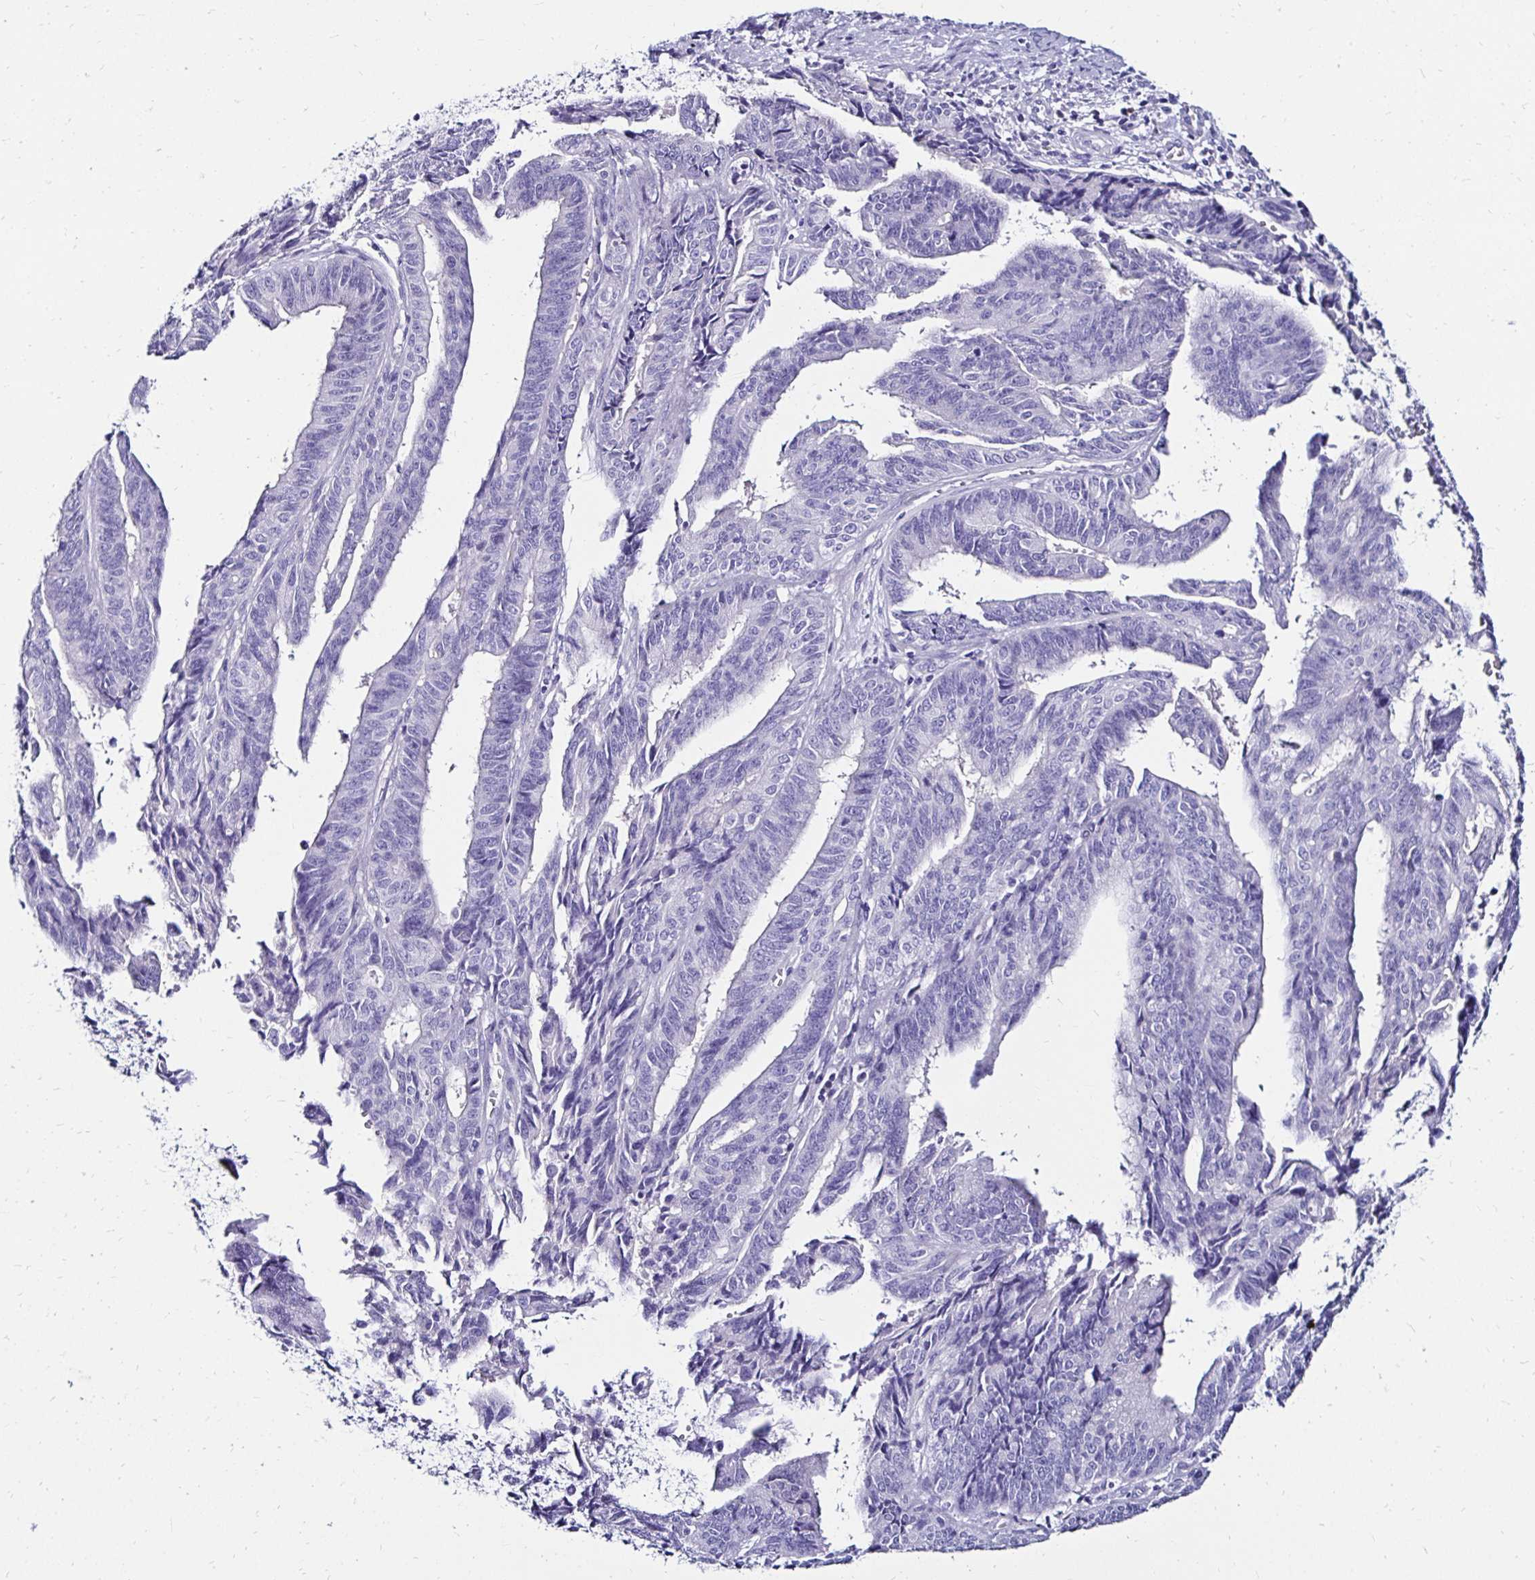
{"staining": {"intensity": "negative", "quantity": "none", "location": "none"}, "tissue": "endometrial cancer", "cell_type": "Tumor cells", "image_type": "cancer", "snomed": [{"axis": "morphology", "description": "Adenocarcinoma, NOS"}, {"axis": "topography", "description": "Endometrium"}], "caption": "Protein analysis of adenocarcinoma (endometrial) demonstrates no significant positivity in tumor cells. (Immunohistochemistry (ihc), brightfield microscopy, high magnification).", "gene": "KCNT1", "patient": {"sex": "female", "age": 65}}